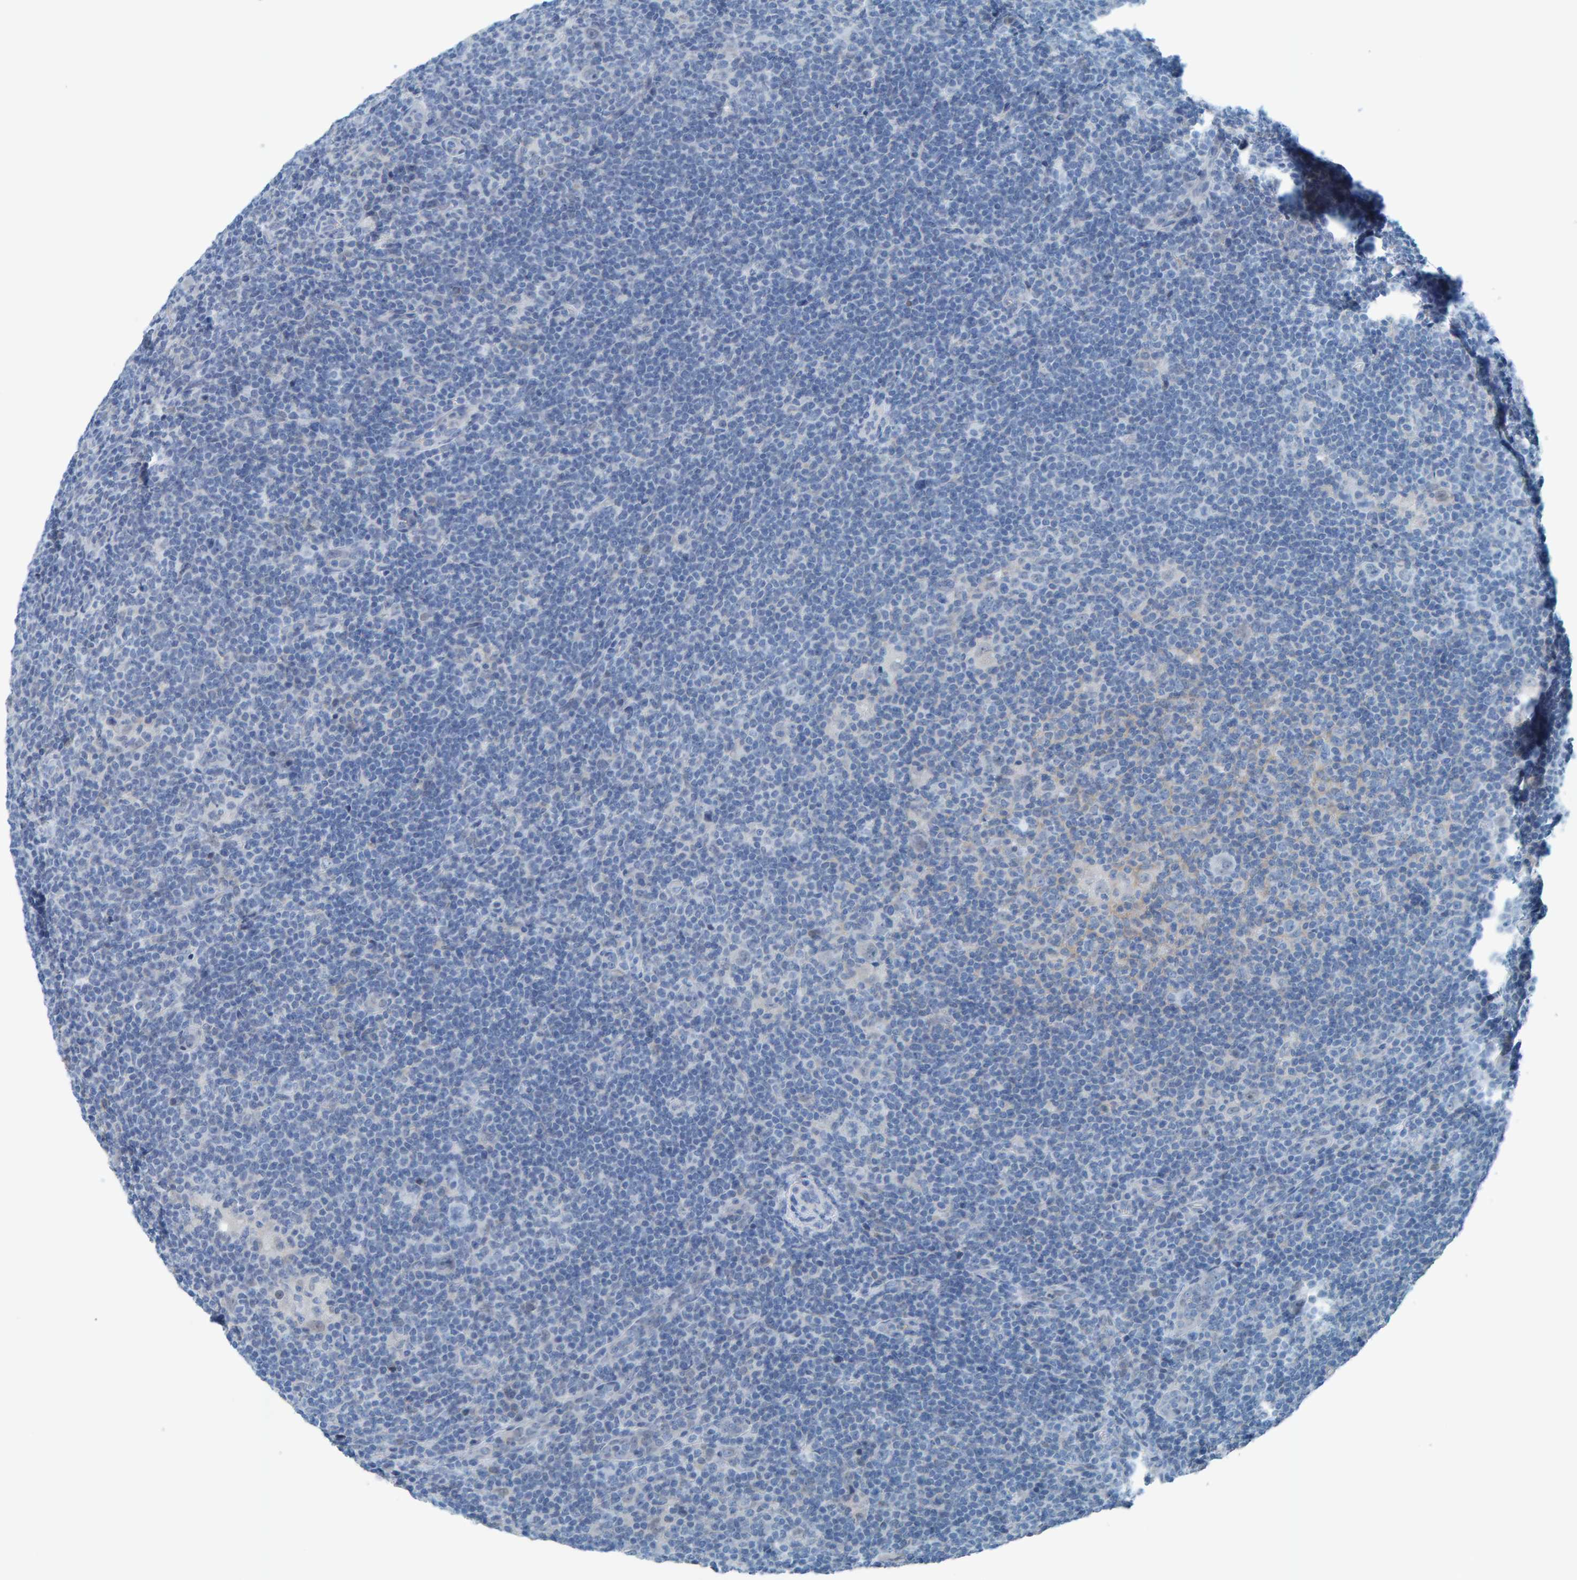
{"staining": {"intensity": "negative", "quantity": "none", "location": "none"}, "tissue": "lymphoma", "cell_type": "Tumor cells", "image_type": "cancer", "snomed": [{"axis": "morphology", "description": "Hodgkin's disease, NOS"}, {"axis": "topography", "description": "Lymph node"}], "caption": "Tumor cells are negative for protein expression in human Hodgkin's disease.", "gene": "CNP", "patient": {"sex": "female", "age": 57}}